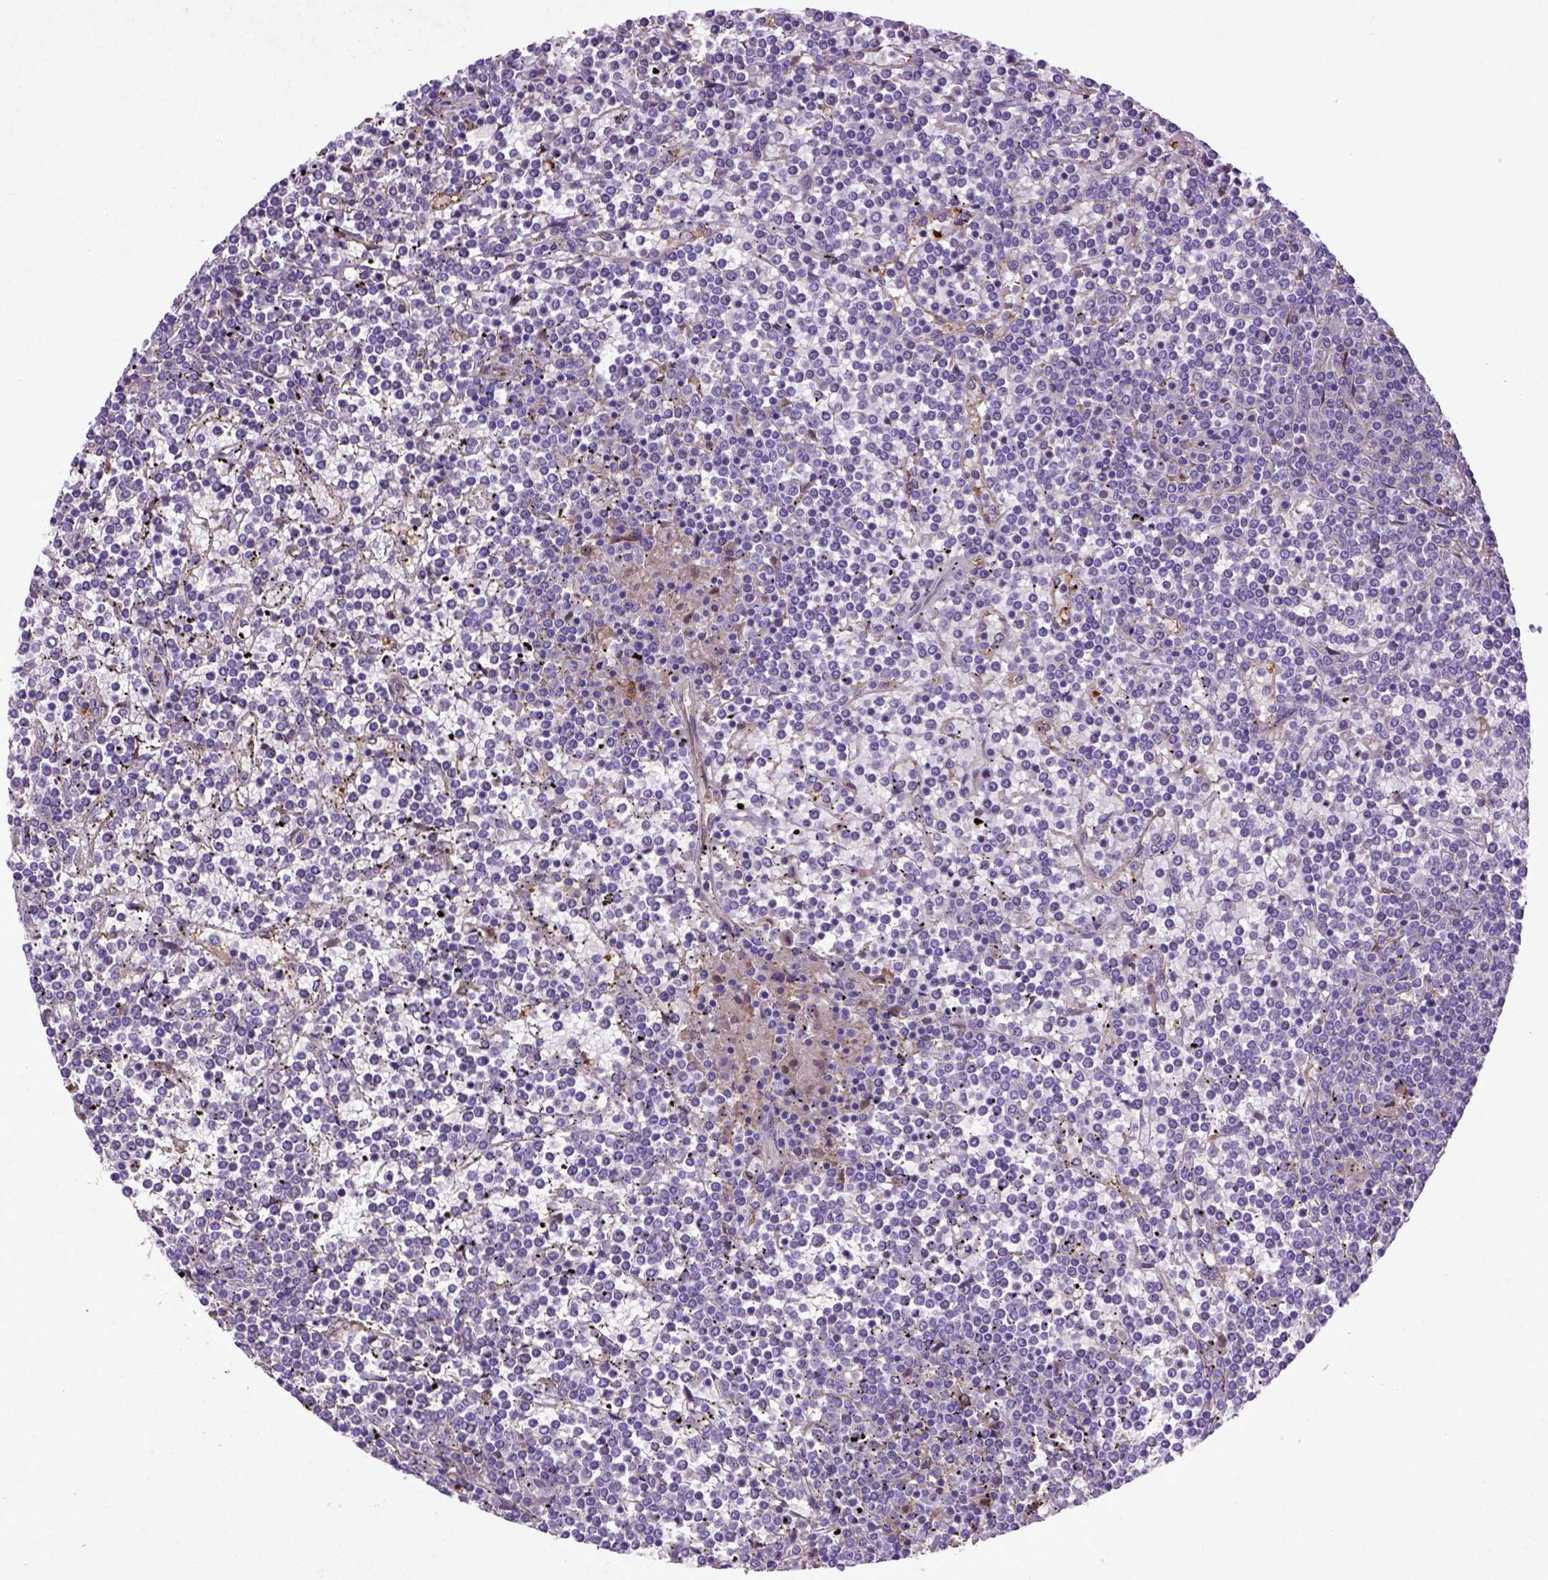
{"staining": {"intensity": "negative", "quantity": "none", "location": "none"}, "tissue": "lymphoma", "cell_type": "Tumor cells", "image_type": "cancer", "snomed": [{"axis": "morphology", "description": "Malignant lymphoma, non-Hodgkin's type, Low grade"}, {"axis": "topography", "description": "Spleen"}], "caption": "Low-grade malignant lymphoma, non-Hodgkin's type stained for a protein using immunohistochemistry (IHC) reveals no expression tumor cells.", "gene": "DEPDC1B", "patient": {"sex": "female", "age": 19}}